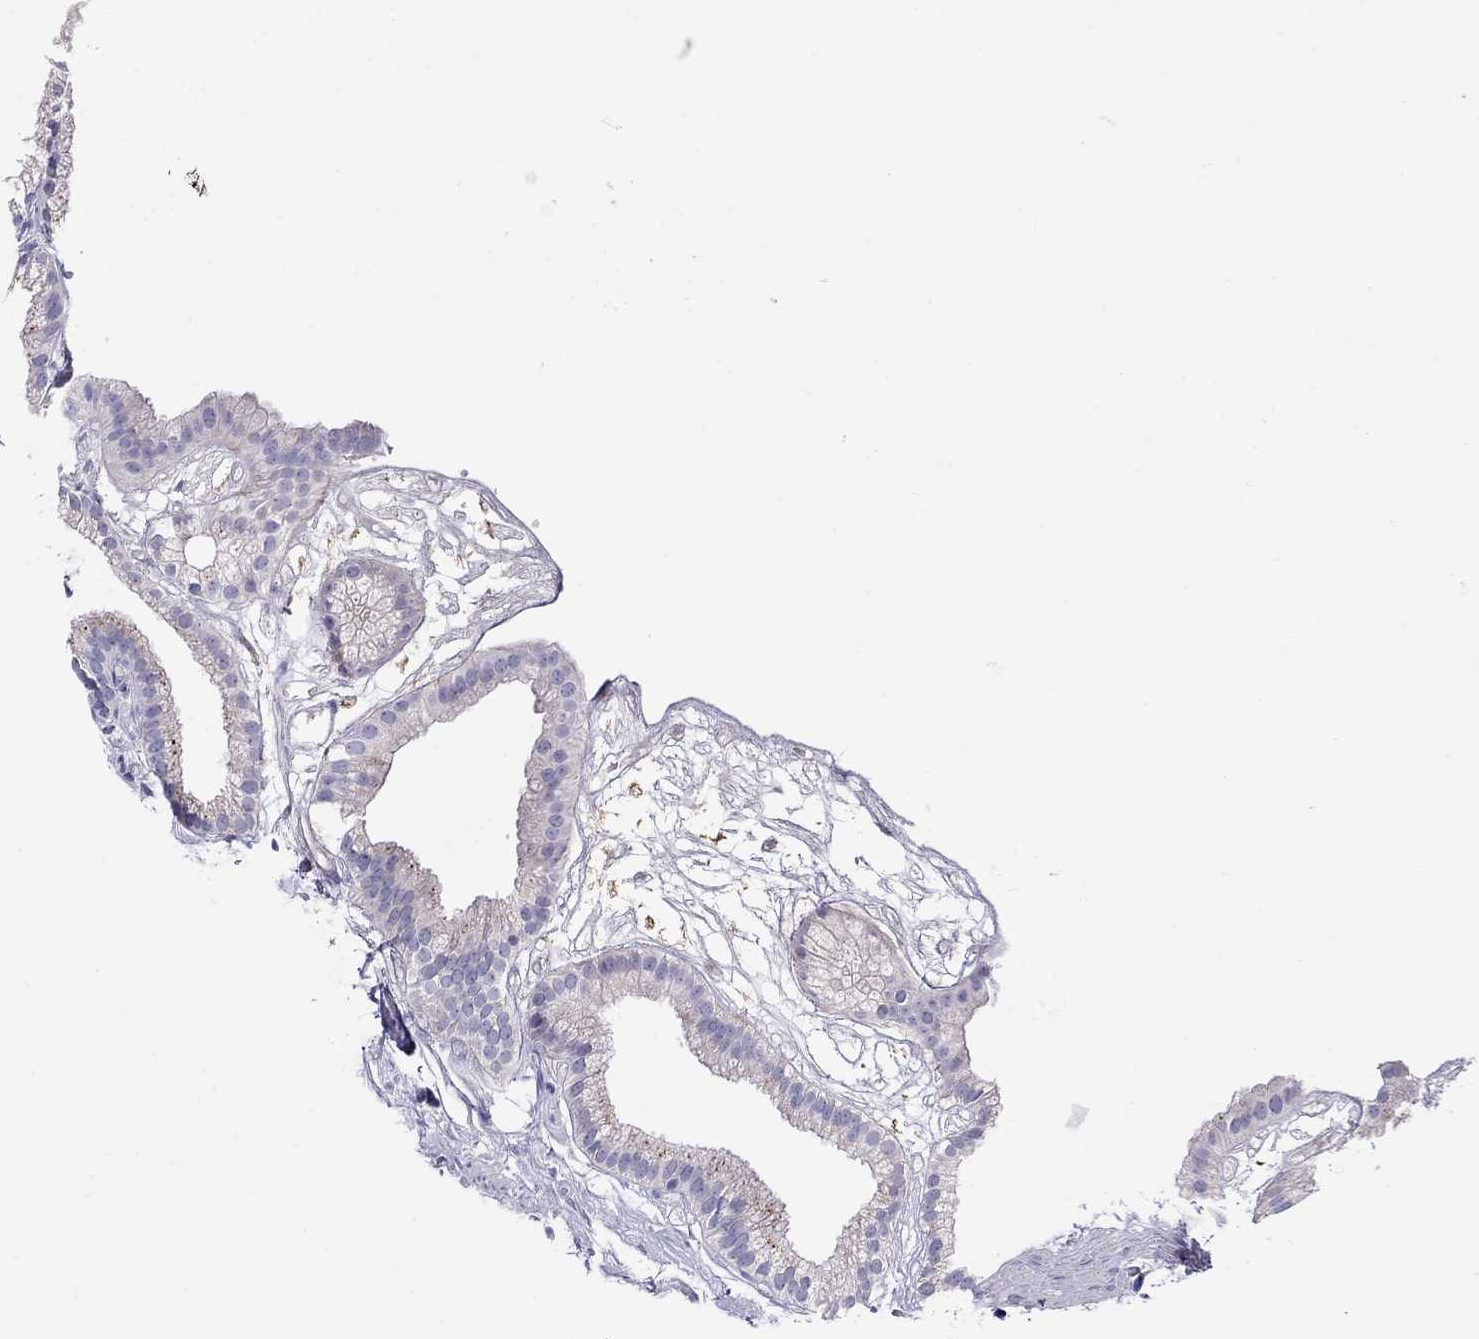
{"staining": {"intensity": "moderate", "quantity": "<25%", "location": "cytoplasmic/membranous"}, "tissue": "gallbladder", "cell_type": "Glandular cells", "image_type": "normal", "snomed": [{"axis": "morphology", "description": "Normal tissue, NOS"}, {"axis": "topography", "description": "Gallbladder"}], "caption": "Protein analysis of unremarkable gallbladder reveals moderate cytoplasmic/membranous positivity in approximately <25% of glandular cells. The staining was performed using DAB (3,3'-diaminobenzidine) to visualize the protein expression in brown, while the nuclei were stained in blue with hematoxylin (Magnification: 20x).", "gene": "CLPSL2", "patient": {"sex": "female", "age": 45}}